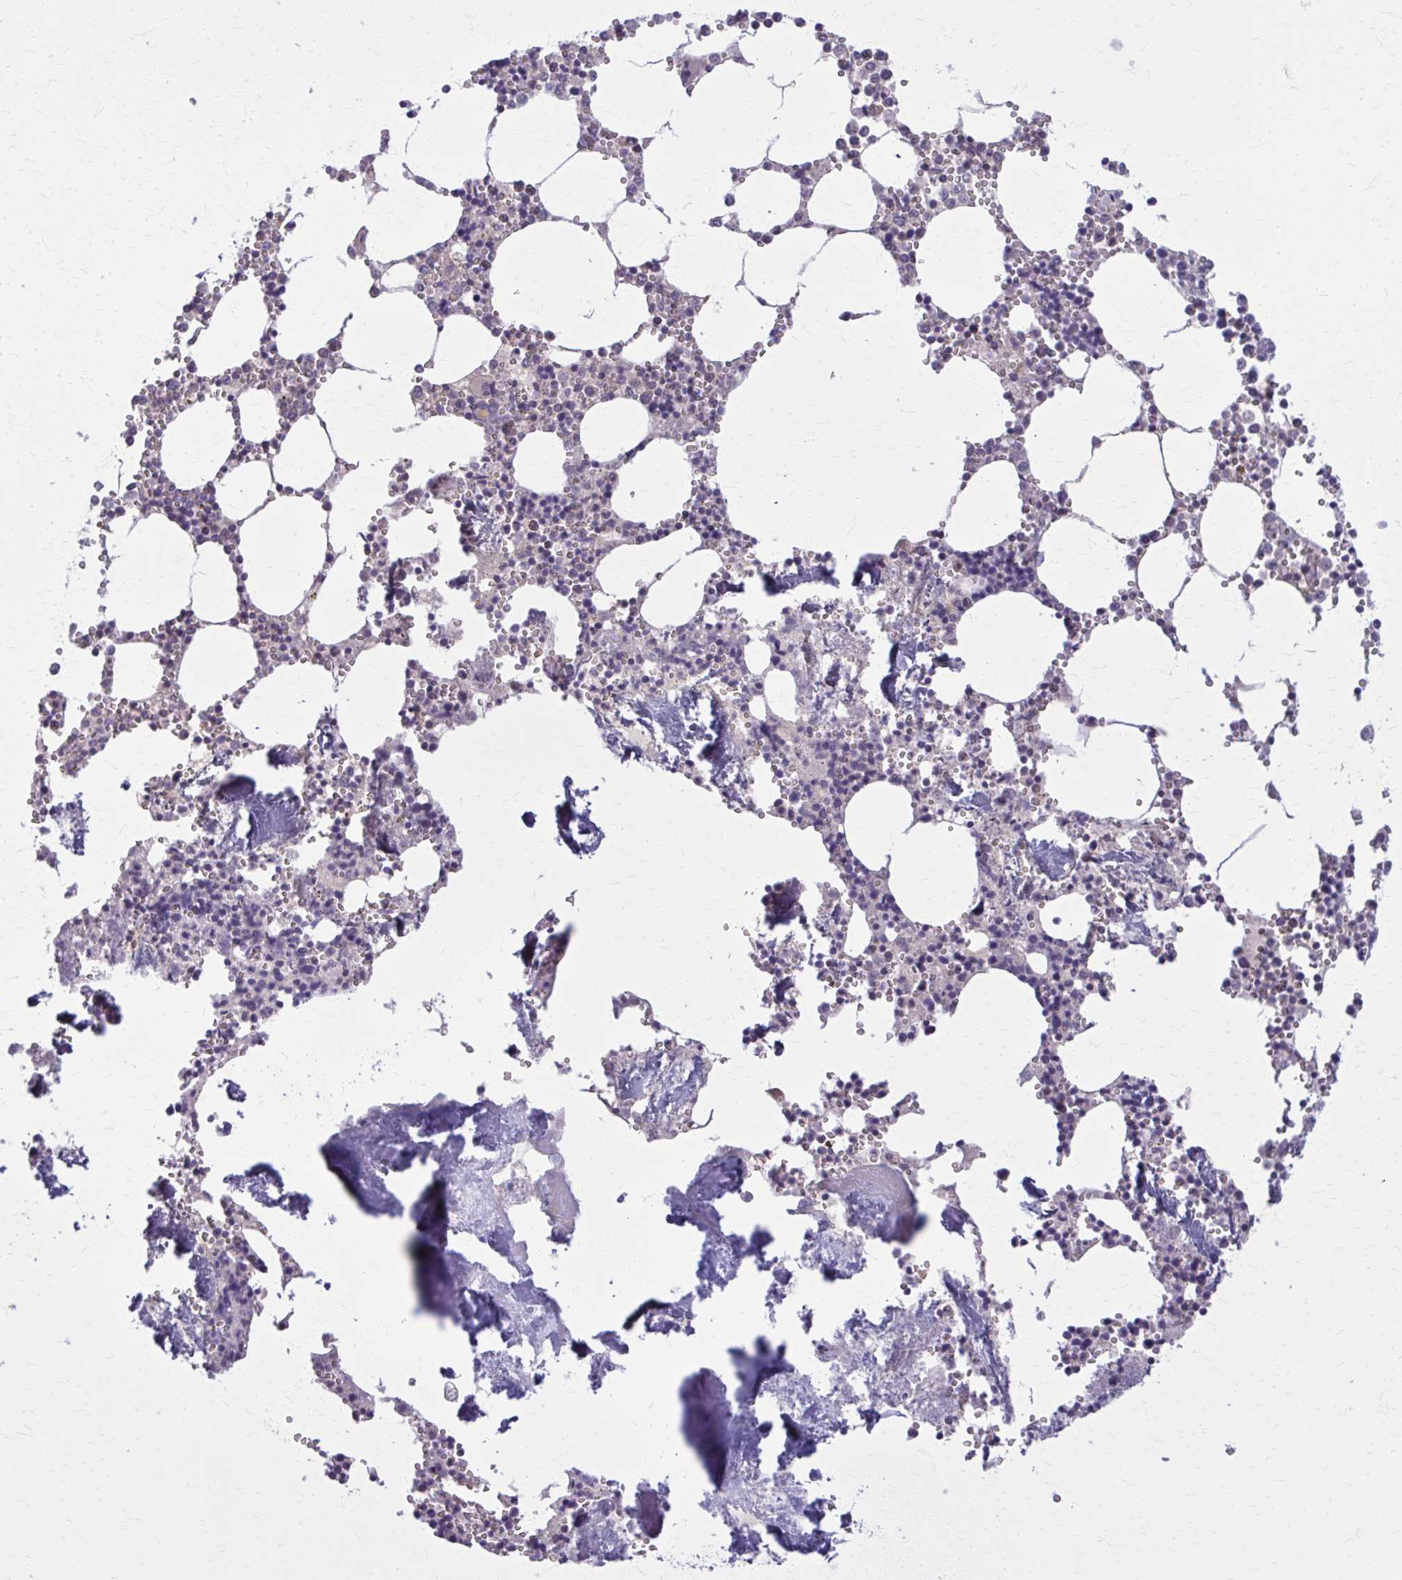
{"staining": {"intensity": "negative", "quantity": "none", "location": "none"}, "tissue": "bone marrow", "cell_type": "Hematopoietic cells", "image_type": "normal", "snomed": [{"axis": "morphology", "description": "Normal tissue, NOS"}, {"axis": "topography", "description": "Bone marrow"}], "caption": "This is an IHC photomicrograph of benign bone marrow. There is no expression in hematopoietic cells.", "gene": "OR4A47", "patient": {"sex": "male", "age": 54}}